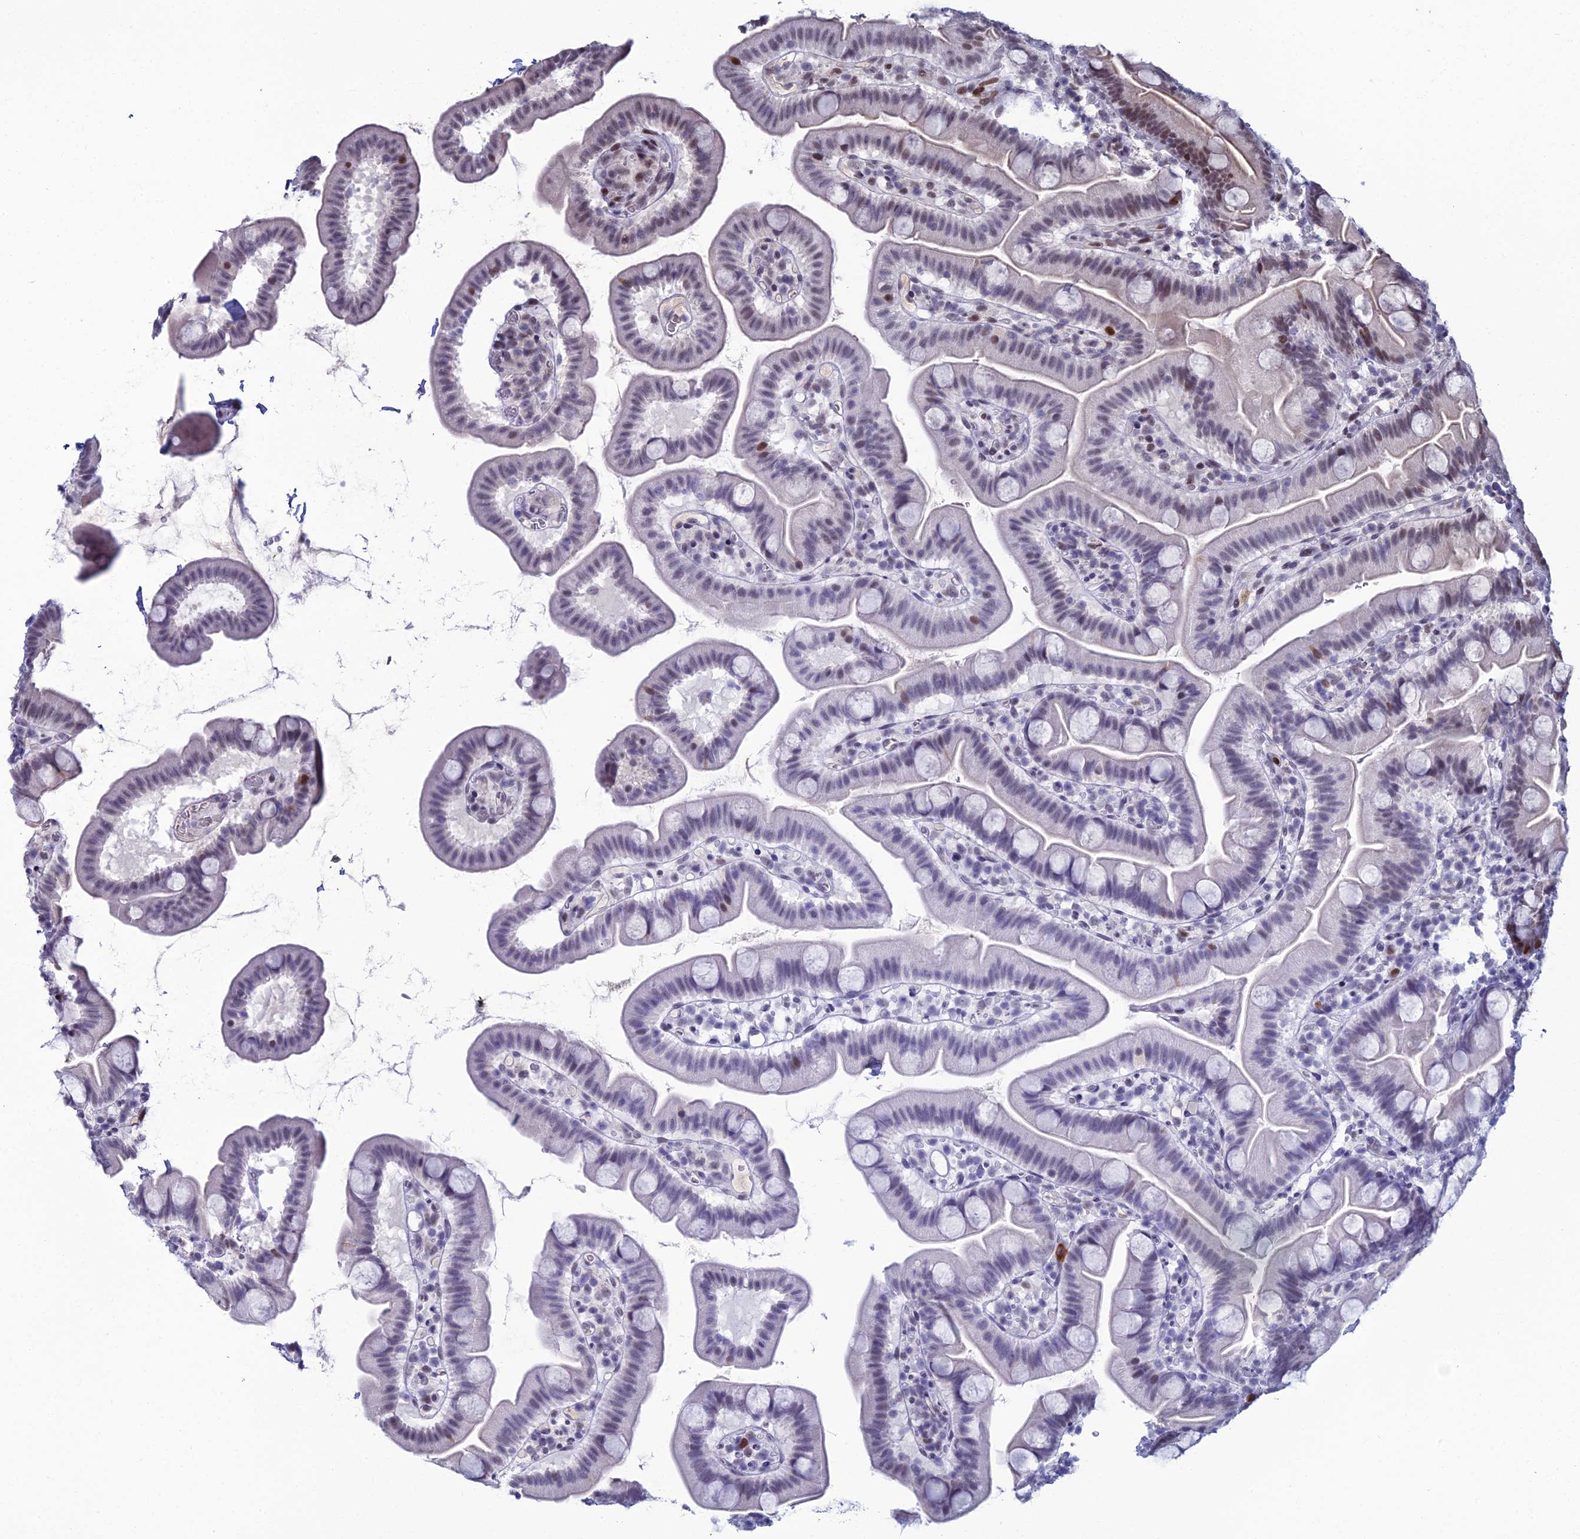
{"staining": {"intensity": "moderate", "quantity": "<25%", "location": "nuclear"}, "tissue": "small intestine", "cell_type": "Glandular cells", "image_type": "normal", "snomed": [{"axis": "morphology", "description": "Normal tissue, NOS"}, {"axis": "topography", "description": "Small intestine"}], "caption": "Immunohistochemical staining of unremarkable human small intestine shows moderate nuclear protein expression in approximately <25% of glandular cells. (Stains: DAB (3,3'-diaminobenzidine) in brown, nuclei in blue, Microscopy: brightfield microscopy at high magnification).", "gene": "TAF9B", "patient": {"sex": "female", "age": 68}}